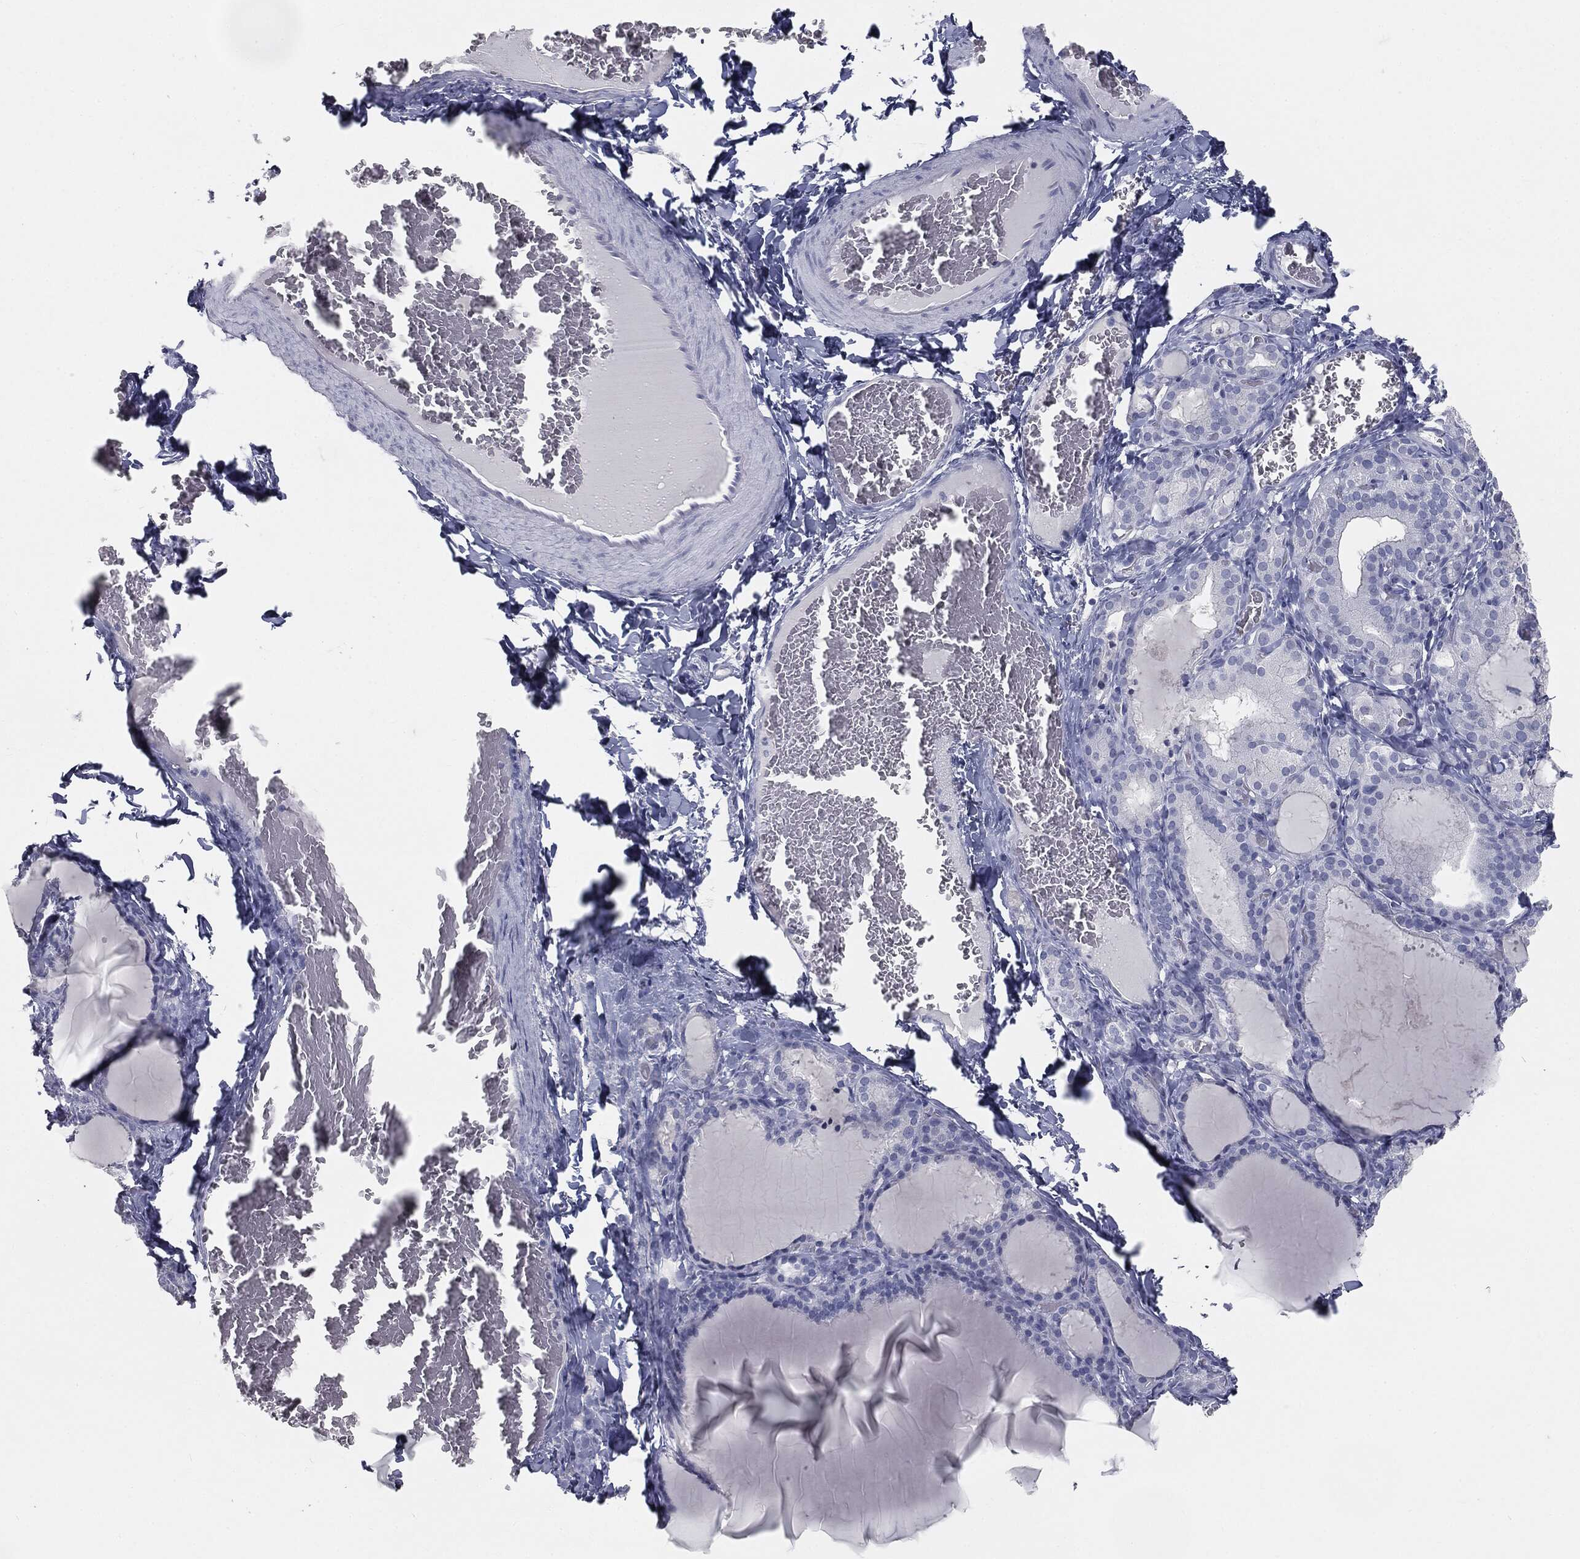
{"staining": {"intensity": "negative", "quantity": "none", "location": "none"}, "tissue": "thyroid gland", "cell_type": "Glandular cells", "image_type": "normal", "snomed": [{"axis": "morphology", "description": "Normal tissue, NOS"}, {"axis": "morphology", "description": "Hyperplasia, NOS"}, {"axis": "topography", "description": "Thyroid gland"}], "caption": "Image shows no significant protein positivity in glandular cells of benign thyroid gland. (Immunohistochemistry (ihc), brightfield microscopy, high magnification).", "gene": "PRAME", "patient": {"sex": "female", "age": 27}}